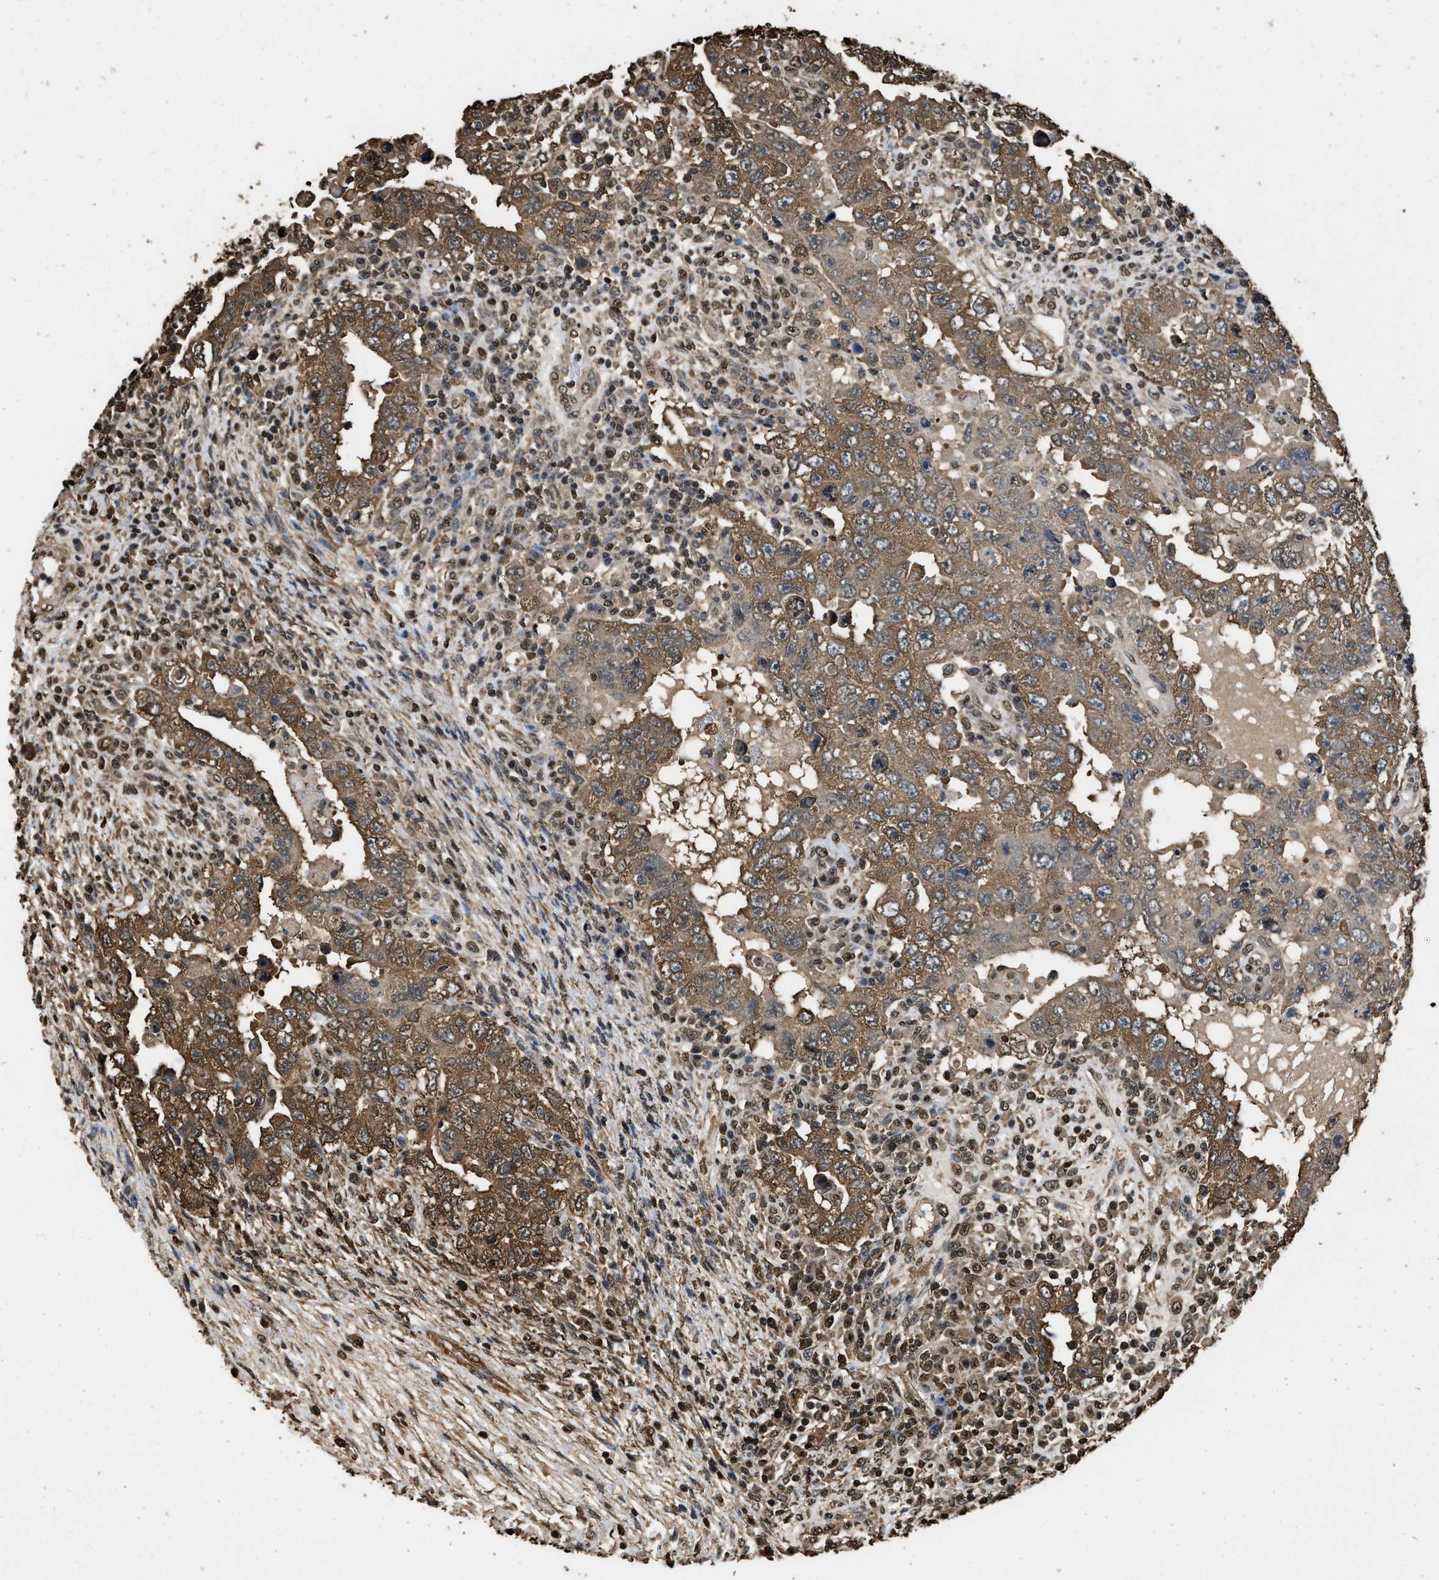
{"staining": {"intensity": "moderate", "quantity": ">75%", "location": "cytoplasmic/membranous"}, "tissue": "testis cancer", "cell_type": "Tumor cells", "image_type": "cancer", "snomed": [{"axis": "morphology", "description": "Carcinoma, Embryonal, NOS"}, {"axis": "topography", "description": "Testis"}], "caption": "Protein expression analysis of testis cancer (embryonal carcinoma) demonstrates moderate cytoplasmic/membranous staining in approximately >75% of tumor cells.", "gene": "GAPDH", "patient": {"sex": "male", "age": 26}}